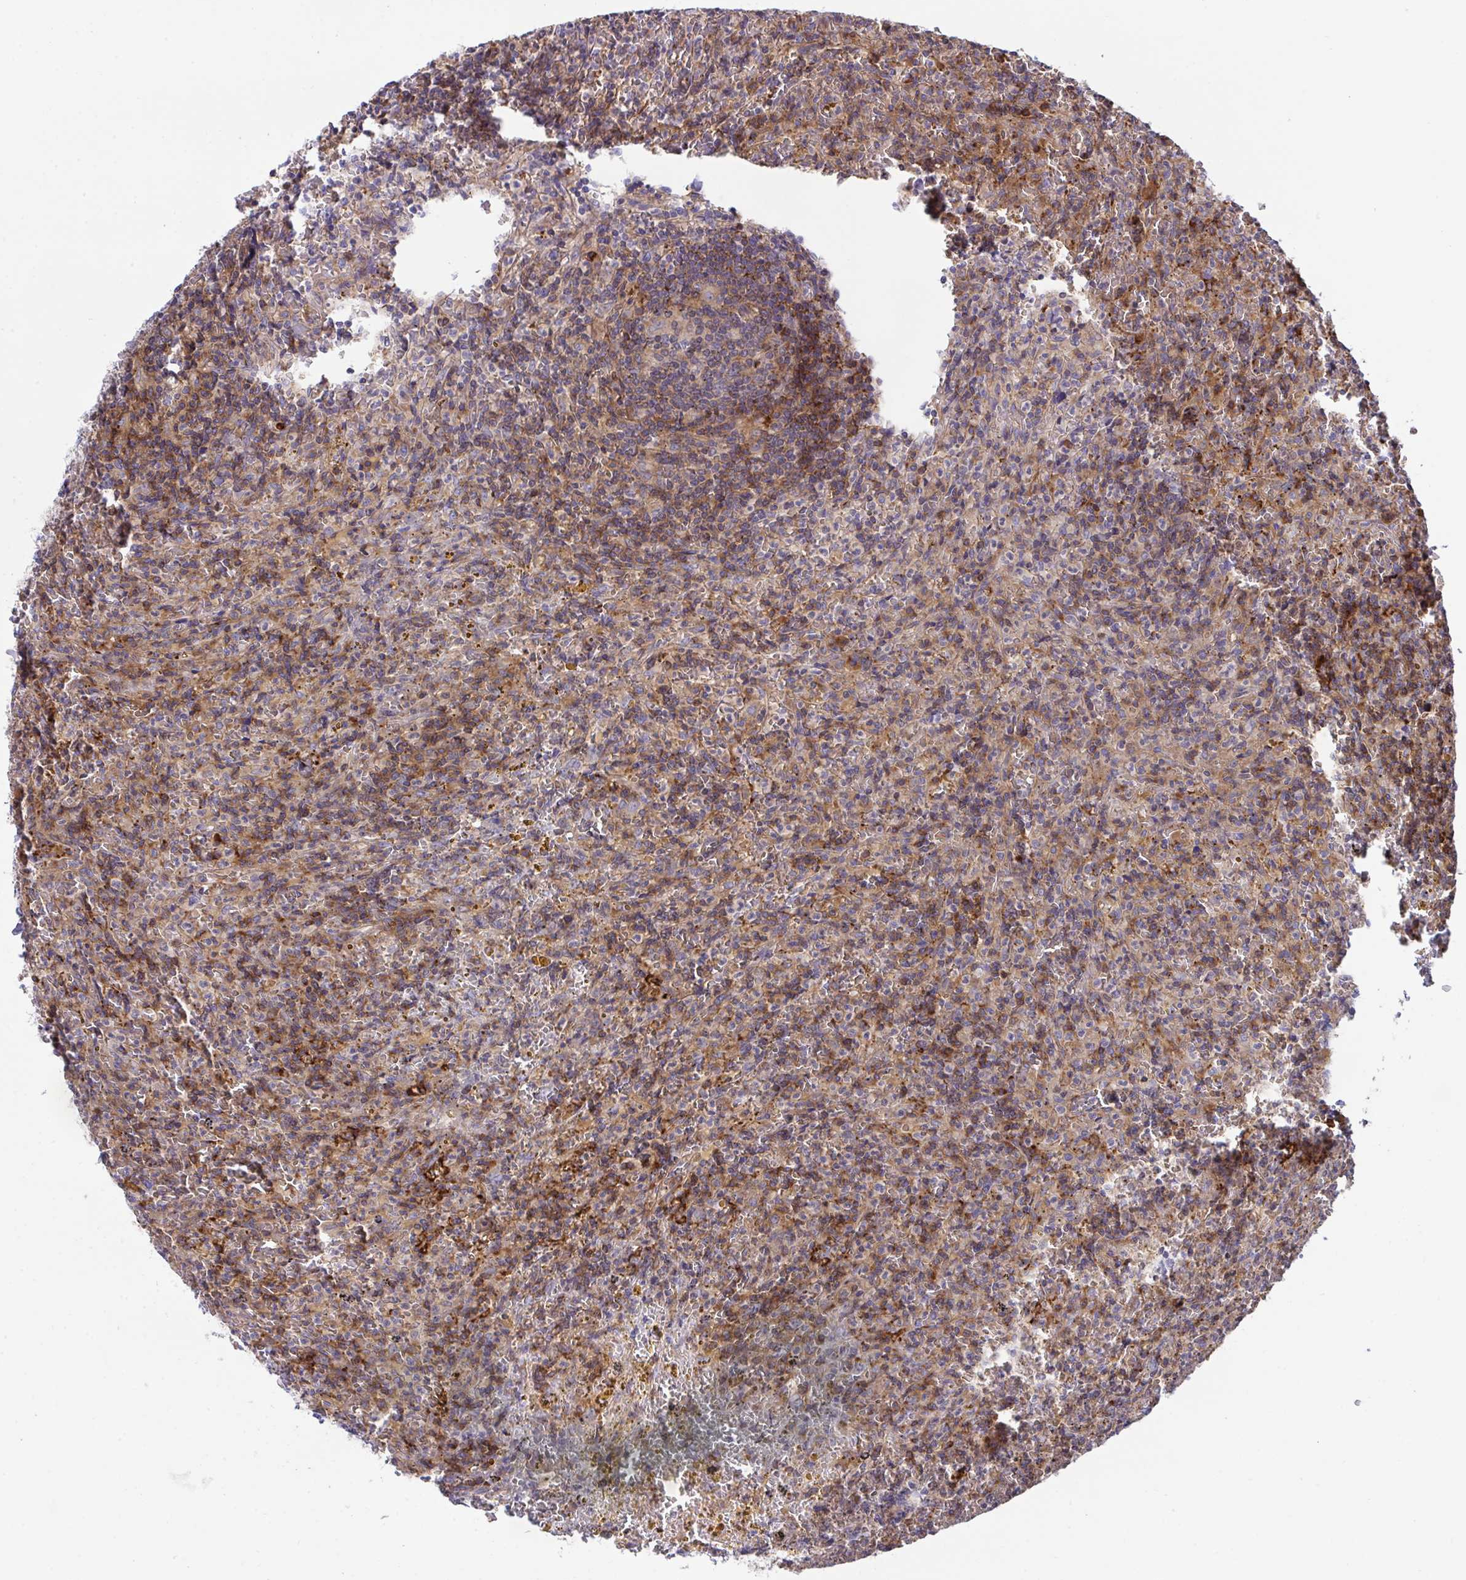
{"staining": {"intensity": "moderate", "quantity": "25%-75%", "location": "cytoplasmic/membranous"}, "tissue": "lymphoma", "cell_type": "Tumor cells", "image_type": "cancer", "snomed": [{"axis": "morphology", "description": "Malignant lymphoma, non-Hodgkin's type, Low grade"}, {"axis": "topography", "description": "Spleen"}], "caption": "Malignant lymphoma, non-Hodgkin's type (low-grade) stained for a protein exhibits moderate cytoplasmic/membranous positivity in tumor cells.", "gene": "PPIH", "patient": {"sex": "female", "age": 70}}